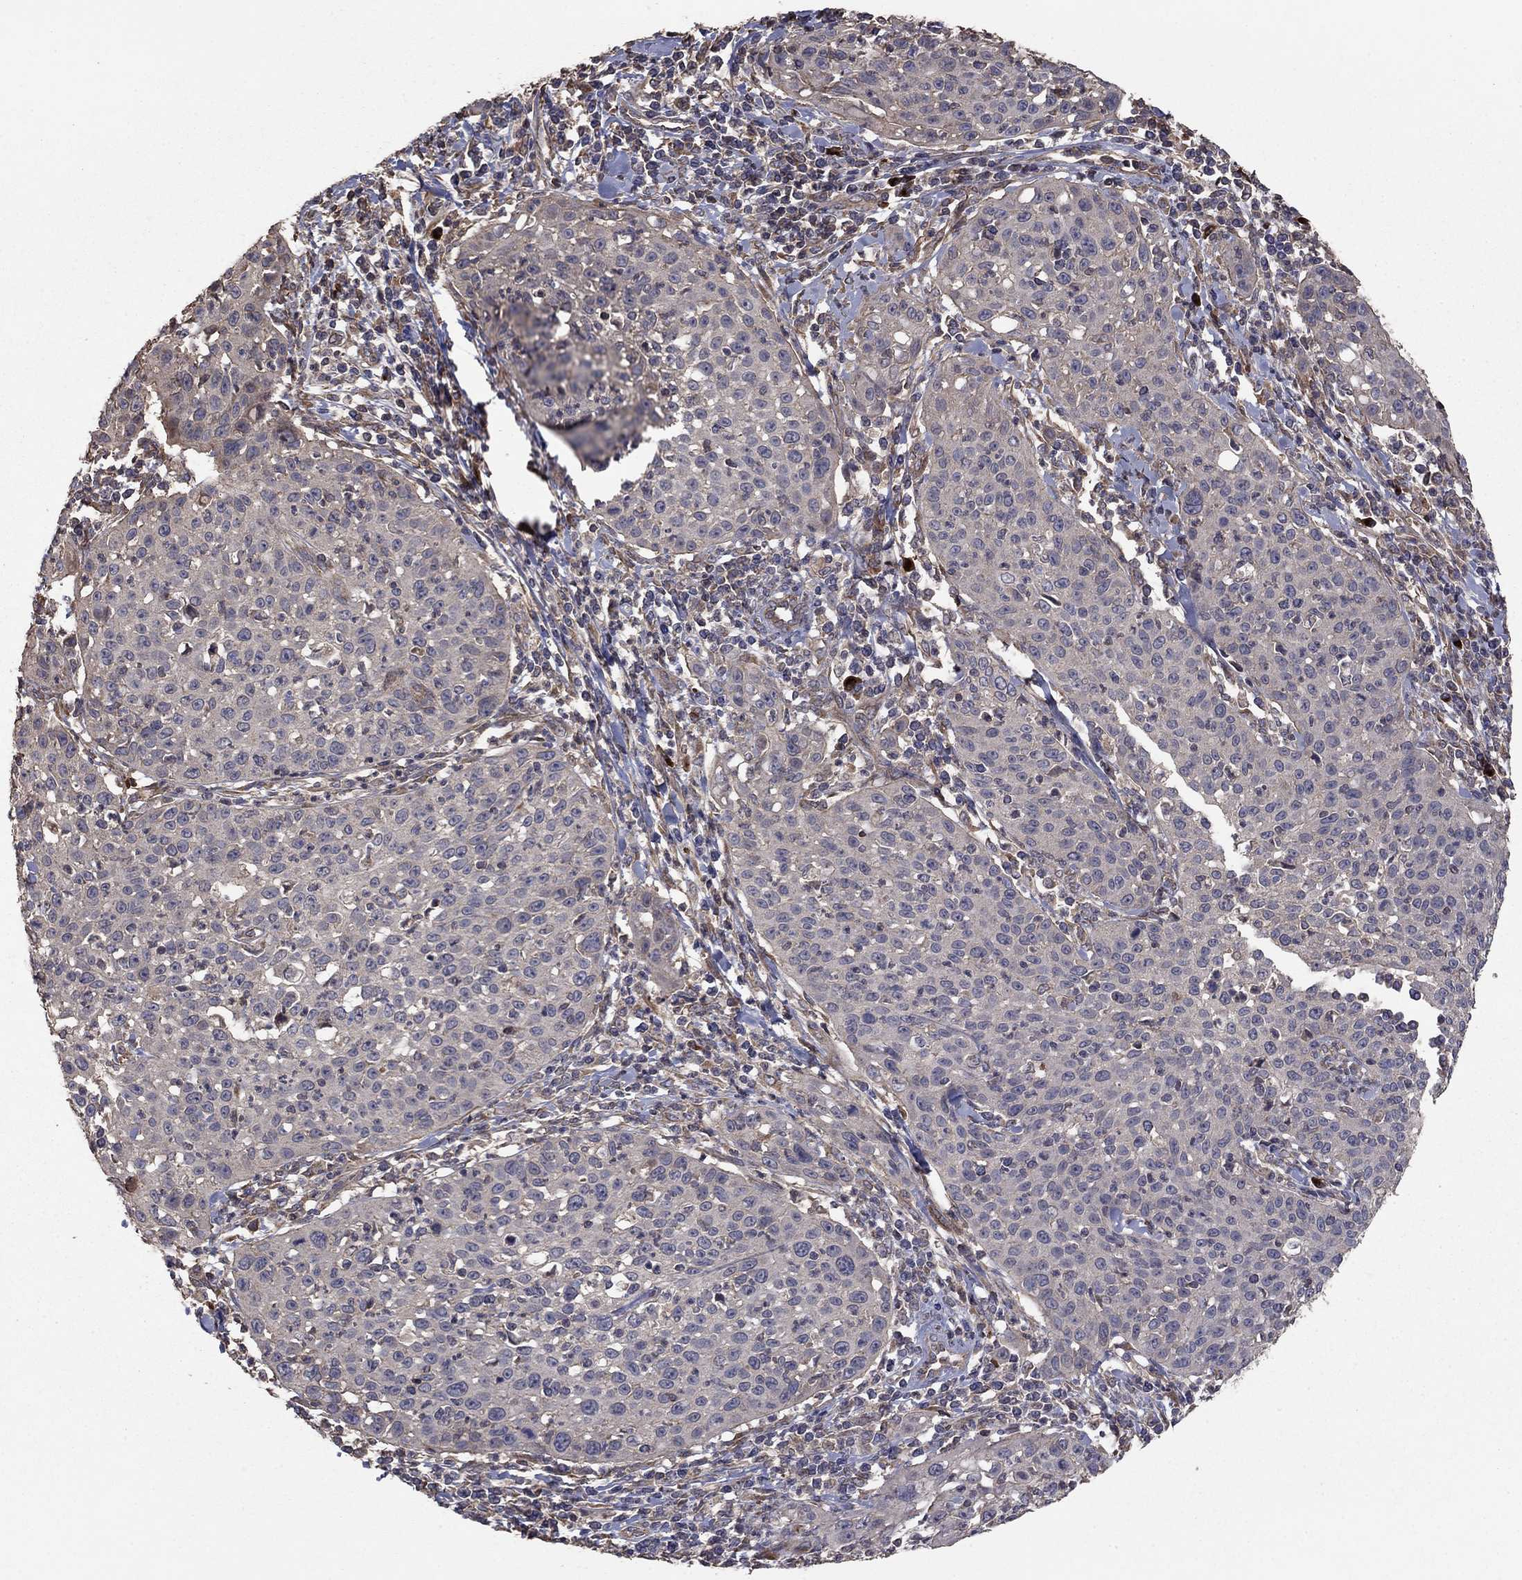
{"staining": {"intensity": "negative", "quantity": "none", "location": "none"}, "tissue": "cervical cancer", "cell_type": "Tumor cells", "image_type": "cancer", "snomed": [{"axis": "morphology", "description": "Squamous cell carcinoma, NOS"}, {"axis": "topography", "description": "Cervix"}], "caption": "This is an immunohistochemistry (IHC) photomicrograph of cervical squamous cell carcinoma. There is no expression in tumor cells.", "gene": "FLT4", "patient": {"sex": "female", "age": 26}}